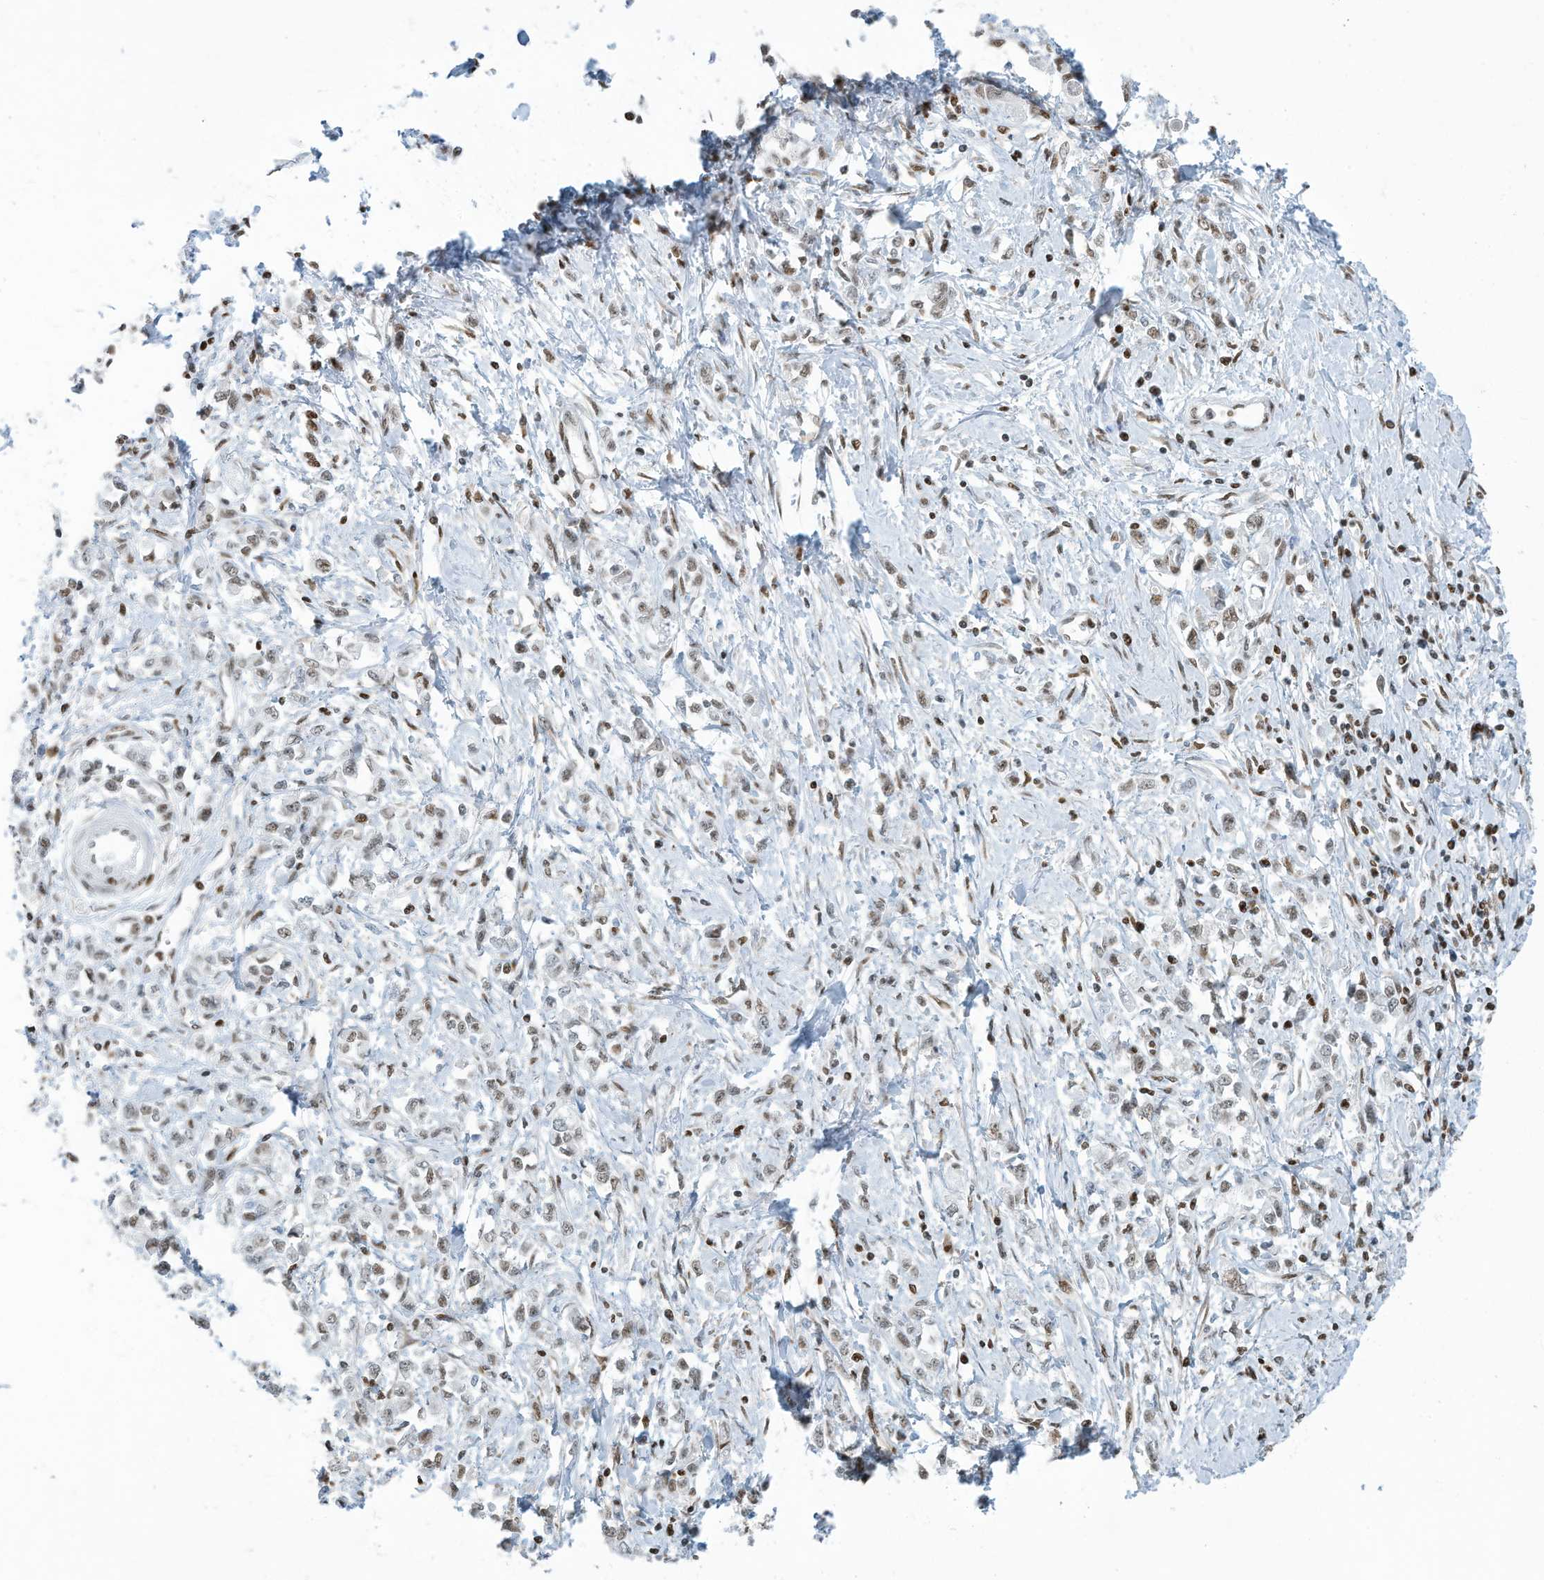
{"staining": {"intensity": "weak", "quantity": ">75%", "location": "nuclear"}, "tissue": "stomach cancer", "cell_type": "Tumor cells", "image_type": "cancer", "snomed": [{"axis": "morphology", "description": "Adenocarcinoma, NOS"}, {"axis": "topography", "description": "Stomach"}], "caption": "Weak nuclear protein positivity is appreciated in about >75% of tumor cells in stomach cancer (adenocarcinoma).", "gene": "SARNP", "patient": {"sex": "female", "age": 76}}